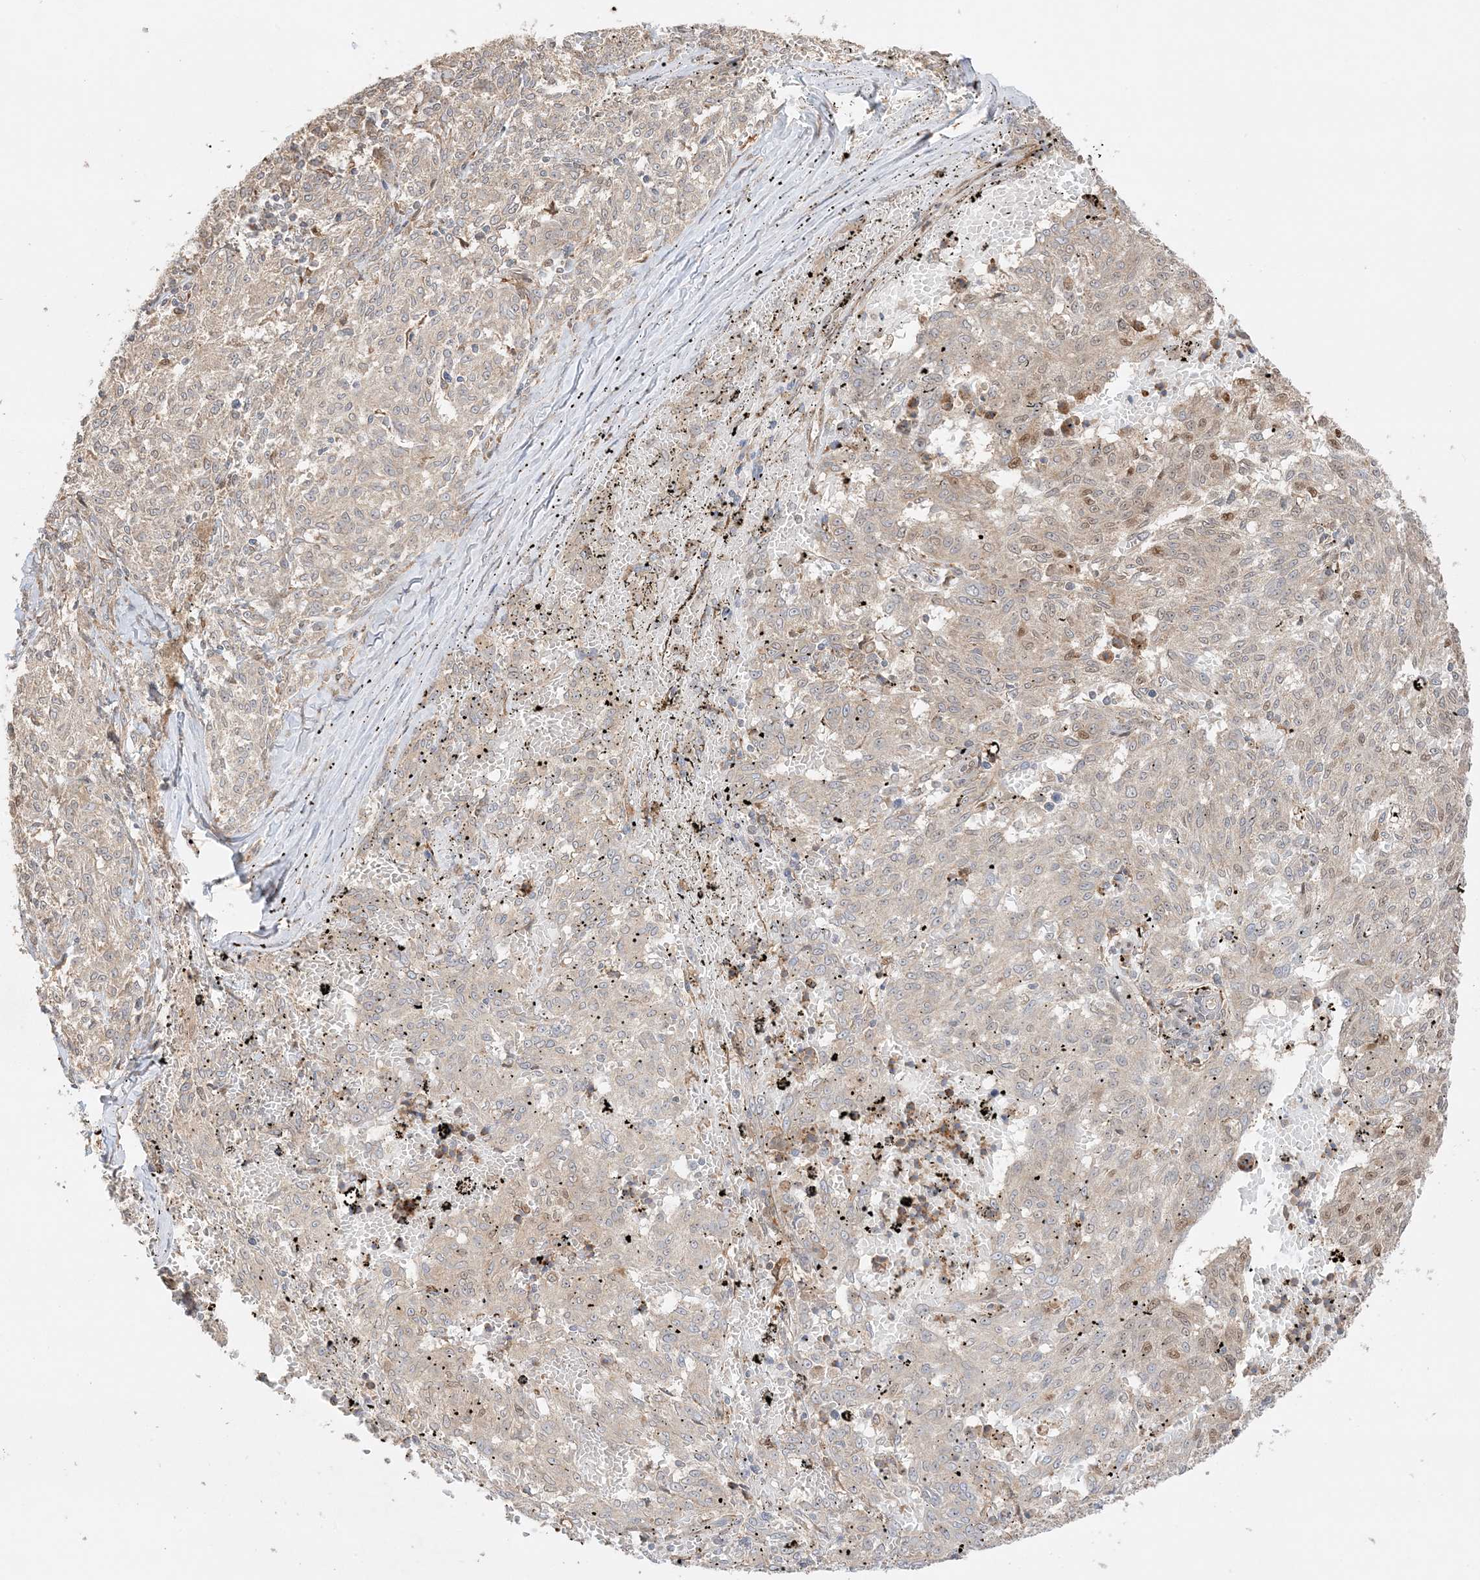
{"staining": {"intensity": "negative", "quantity": "none", "location": "none"}, "tissue": "melanoma", "cell_type": "Tumor cells", "image_type": "cancer", "snomed": [{"axis": "morphology", "description": "Malignant melanoma, NOS"}, {"axis": "topography", "description": "Skin"}], "caption": "IHC micrograph of neoplastic tissue: human malignant melanoma stained with DAB demonstrates no significant protein positivity in tumor cells.", "gene": "ZBTB41", "patient": {"sex": "female", "age": 72}}